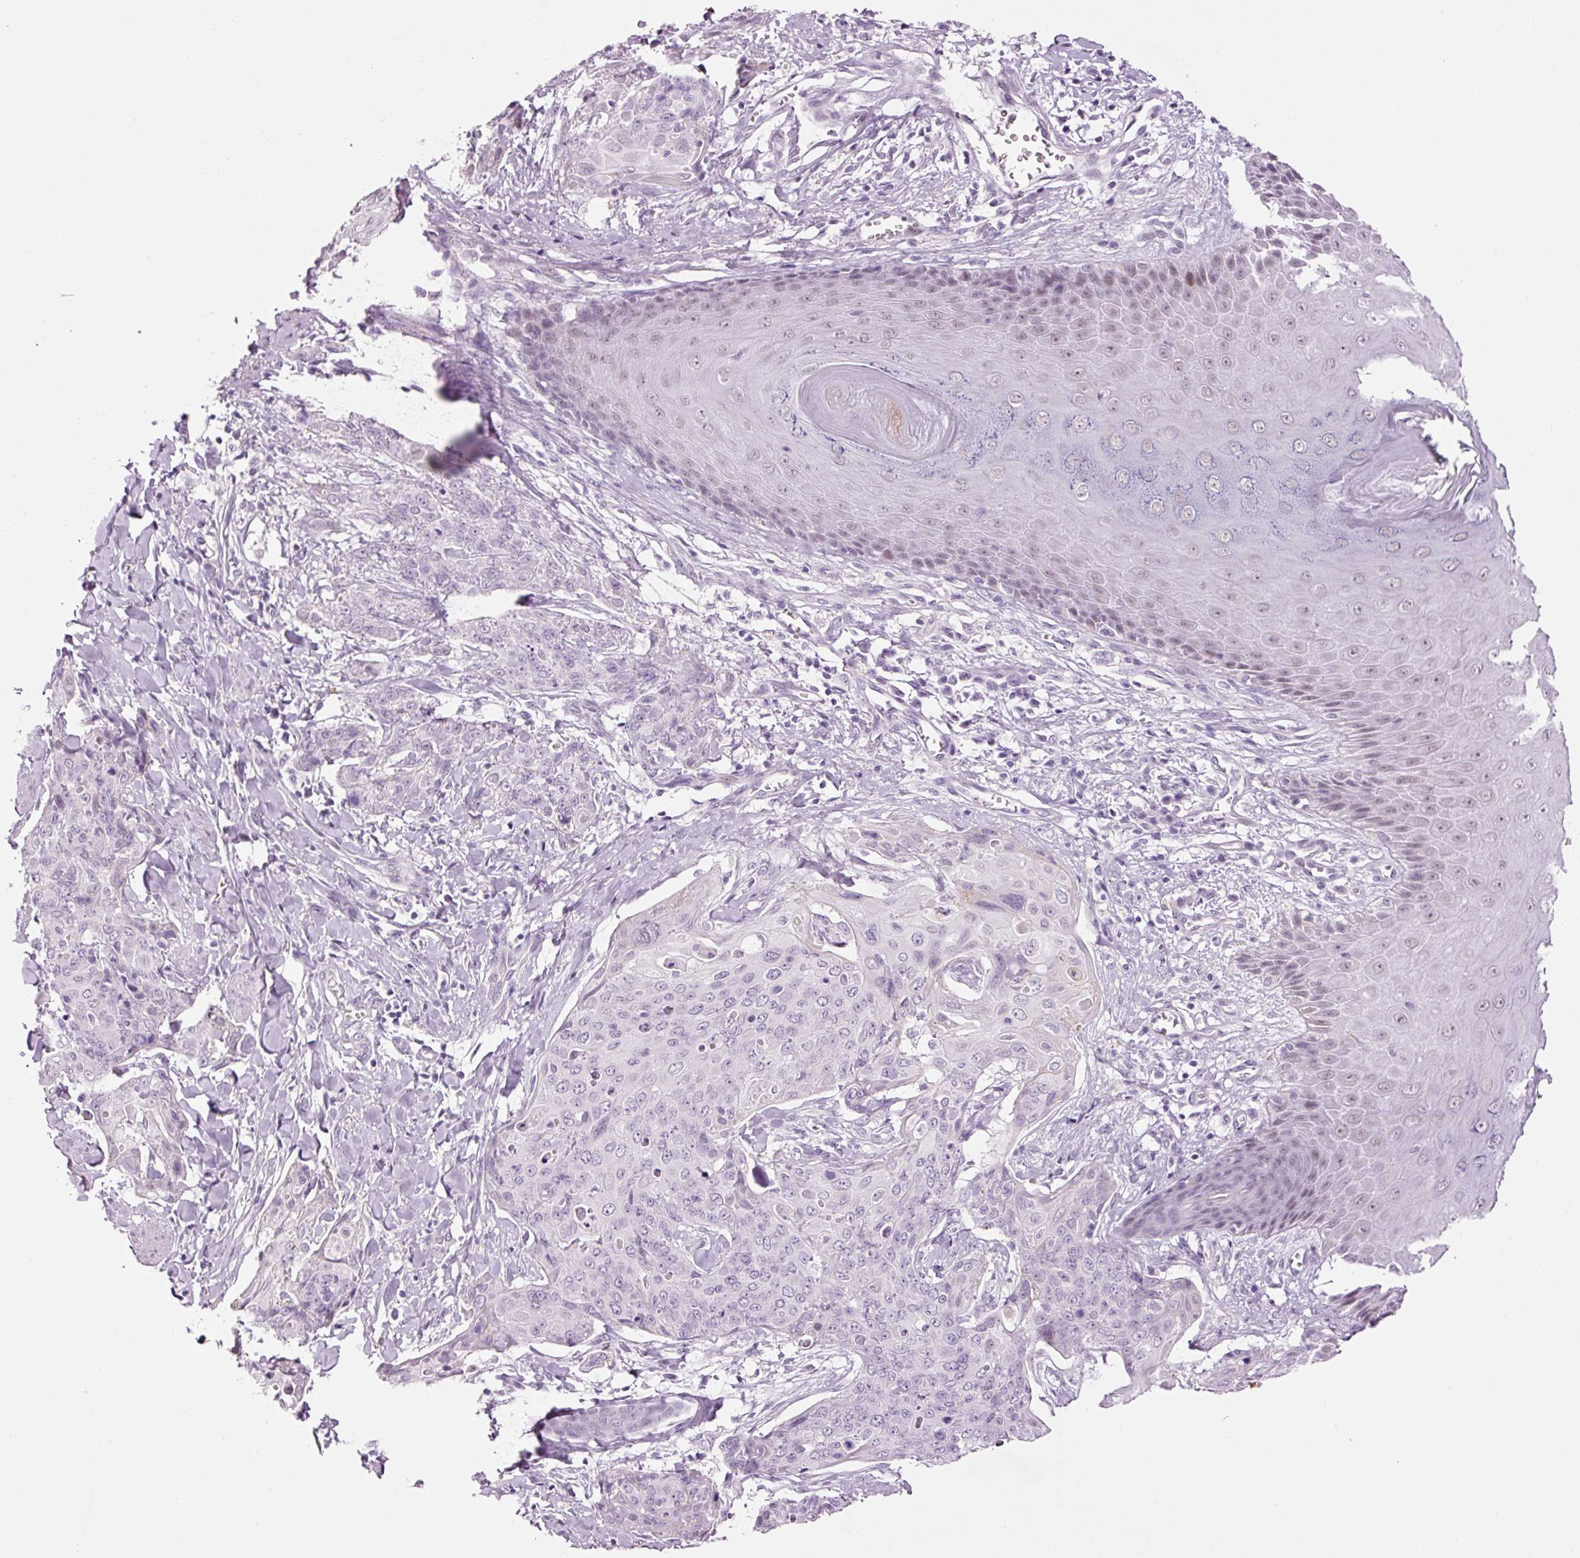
{"staining": {"intensity": "weak", "quantity": "<25%", "location": "nuclear"}, "tissue": "skin cancer", "cell_type": "Tumor cells", "image_type": "cancer", "snomed": [{"axis": "morphology", "description": "Squamous cell carcinoma, NOS"}, {"axis": "topography", "description": "Skin"}, {"axis": "topography", "description": "Vulva"}], "caption": "Tumor cells show no significant staining in squamous cell carcinoma (skin). (DAB (3,3'-diaminobenzidine) immunohistochemistry visualized using brightfield microscopy, high magnification).", "gene": "ANKRD20A1", "patient": {"sex": "female", "age": 85}}